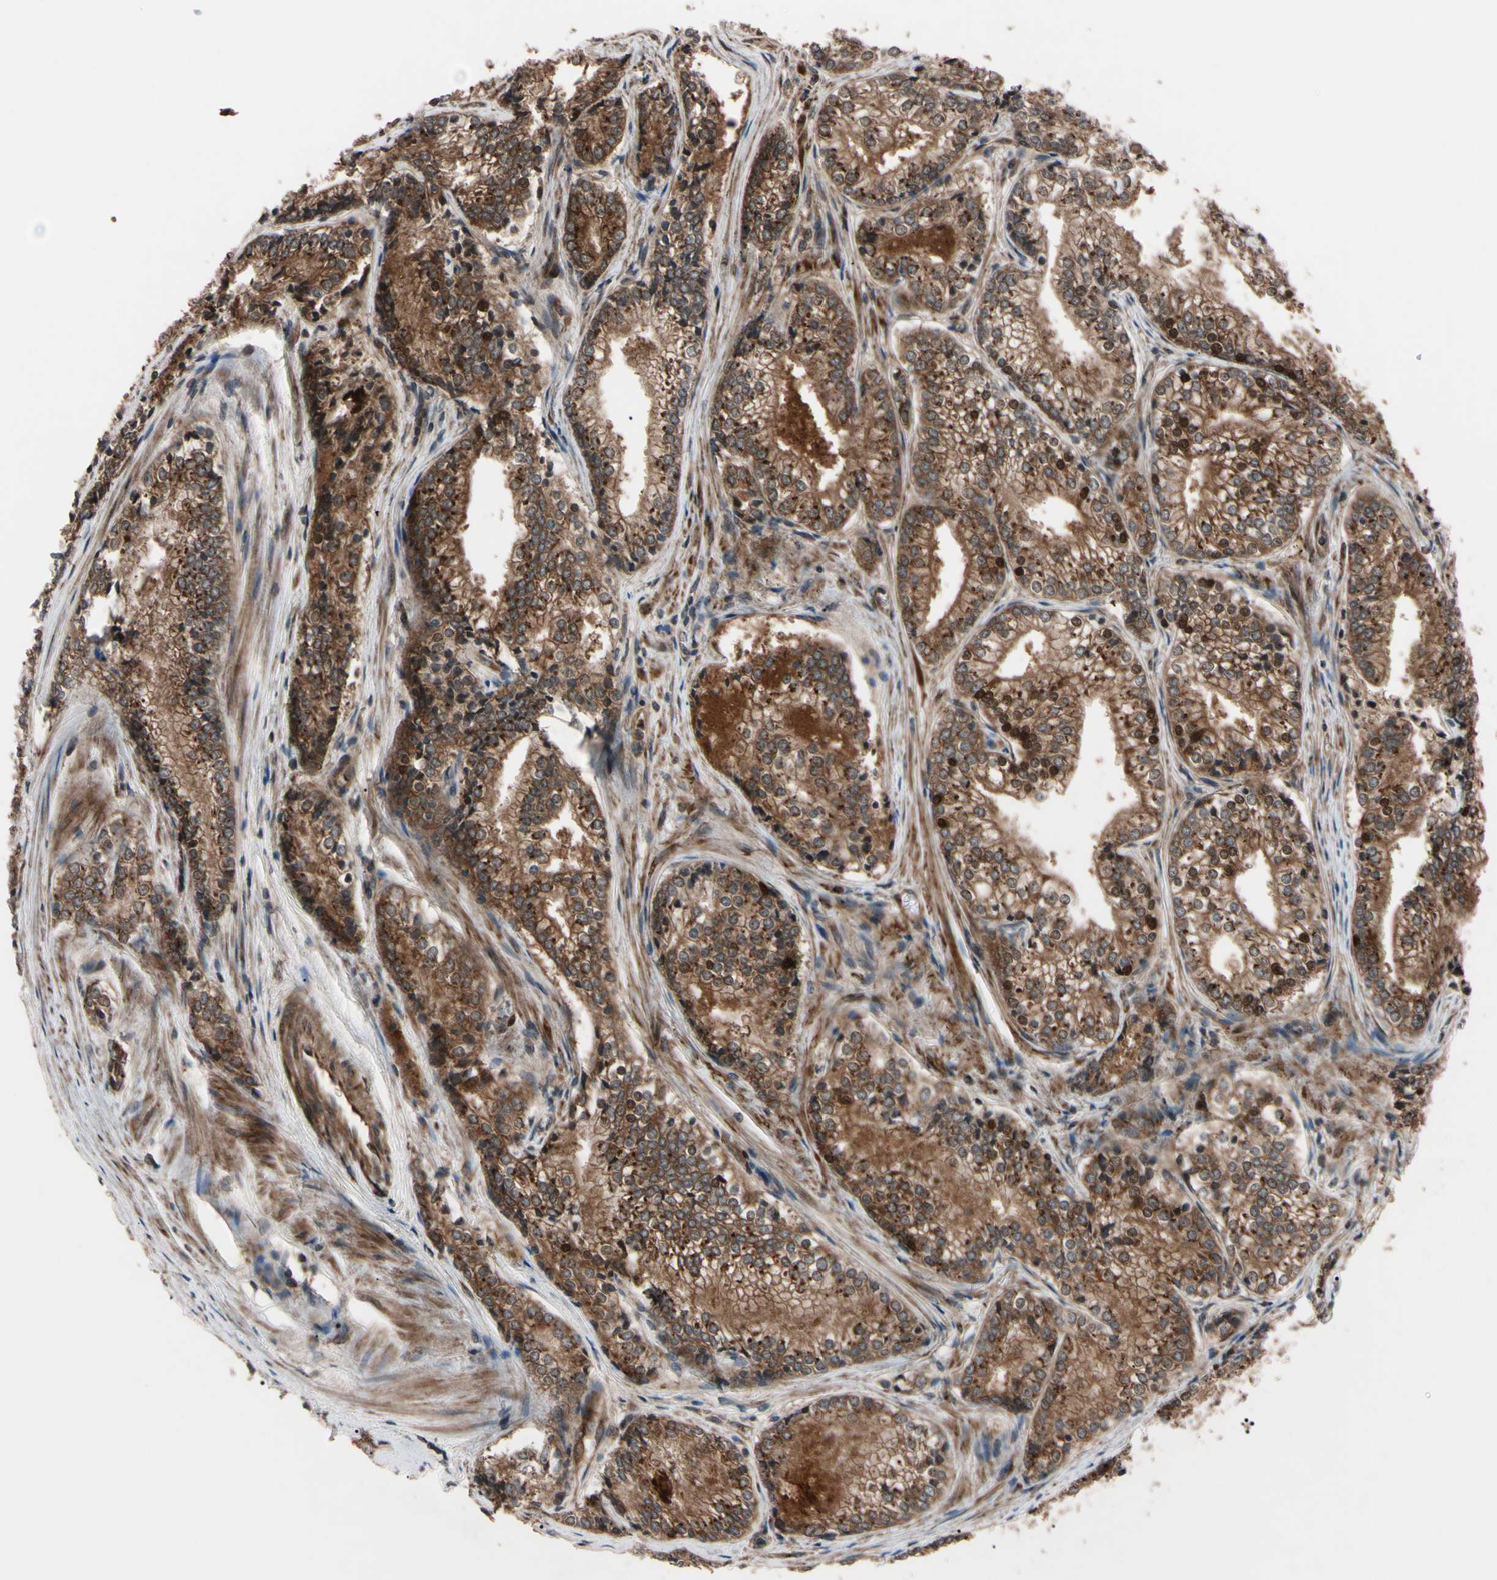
{"staining": {"intensity": "strong", "quantity": ">75%", "location": "cytoplasmic/membranous,nuclear"}, "tissue": "prostate cancer", "cell_type": "Tumor cells", "image_type": "cancer", "snomed": [{"axis": "morphology", "description": "Adenocarcinoma, Low grade"}, {"axis": "topography", "description": "Prostate"}], "caption": "IHC photomicrograph of neoplastic tissue: prostate low-grade adenocarcinoma stained using IHC shows high levels of strong protein expression localized specifically in the cytoplasmic/membranous and nuclear of tumor cells, appearing as a cytoplasmic/membranous and nuclear brown color.", "gene": "GUCY1B1", "patient": {"sex": "male", "age": 60}}